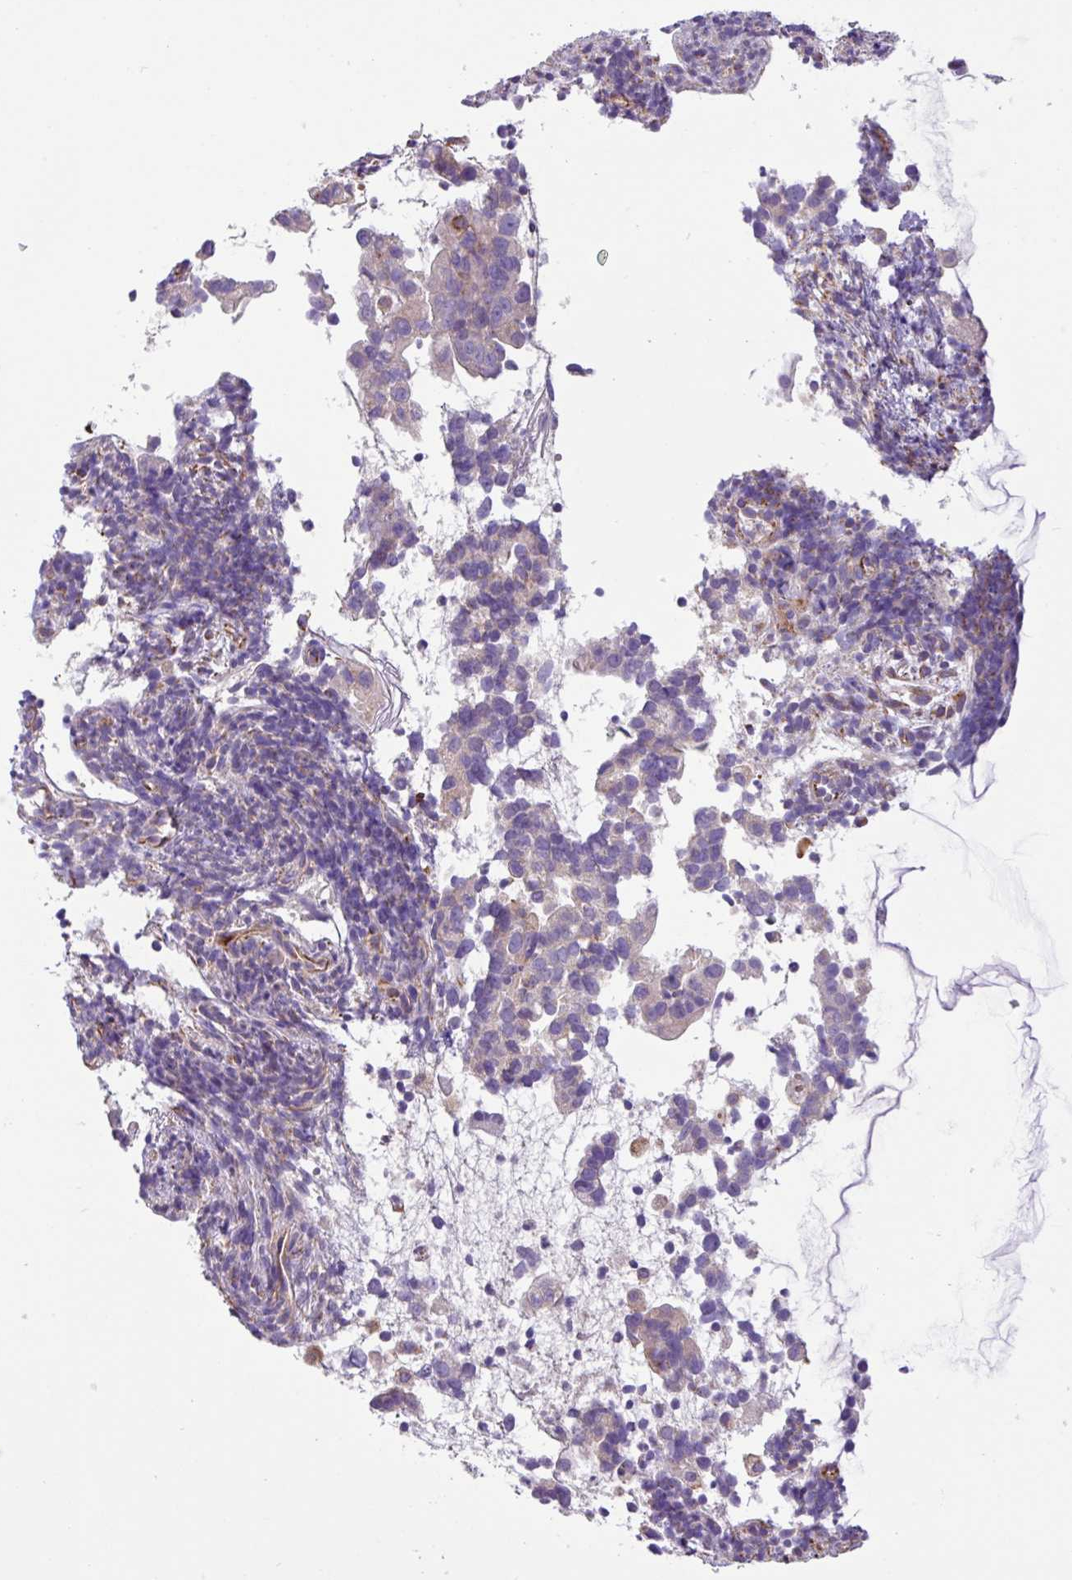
{"staining": {"intensity": "negative", "quantity": "none", "location": "none"}, "tissue": "endometrial cancer", "cell_type": "Tumor cells", "image_type": "cancer", "snomed": [{"axis": "morphology", "description": "Adenocarcinoma, NOS"}, {"axis": "topography", "description": "Endometrium"}], "caption": "This is an immunohistochemistry histopathology image of endometrial adenocarcinoma. There is no expression in tumor cells.", "gene": "MRM2", "patient": {"sex": "female", "age": 57}}